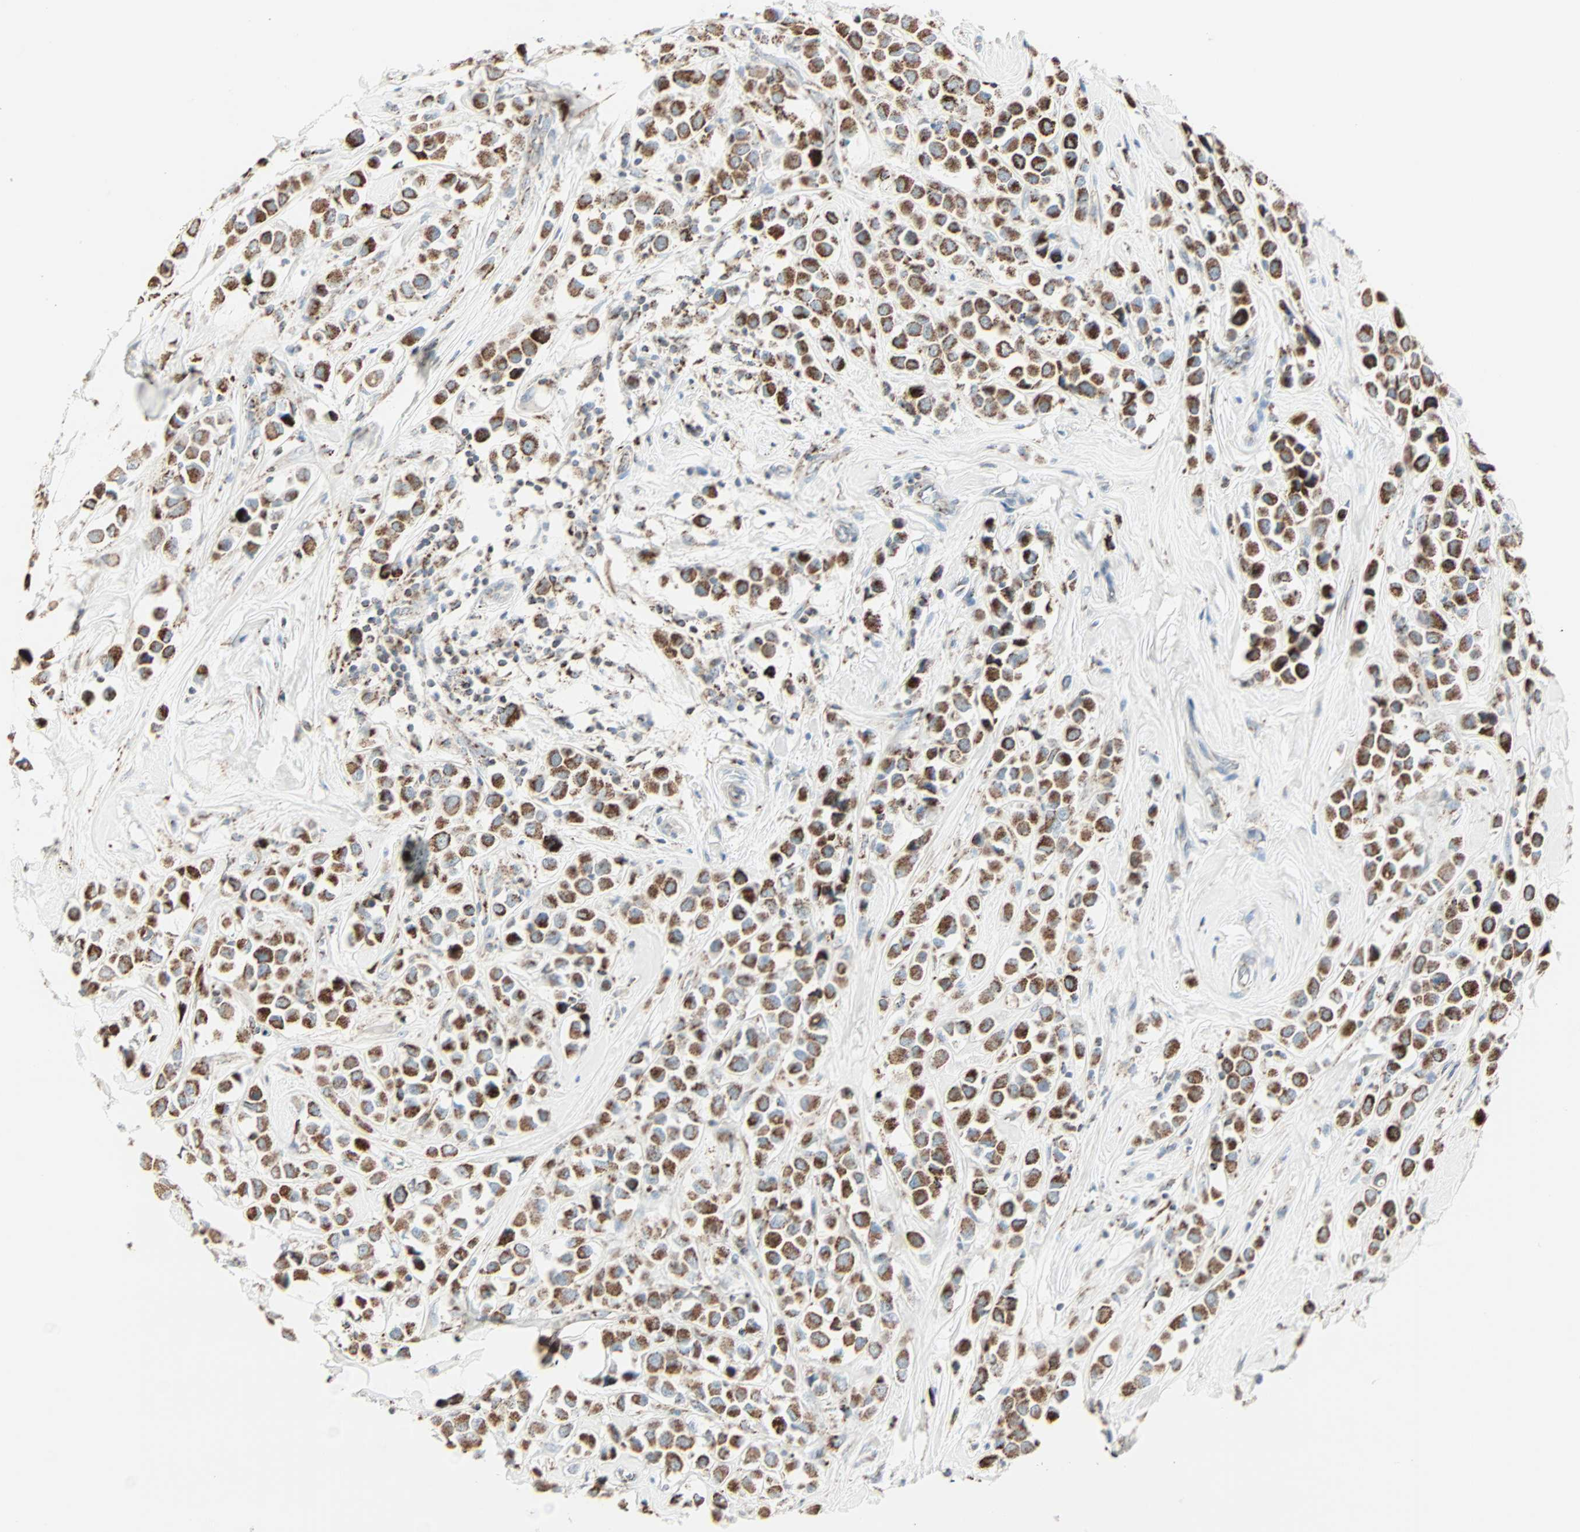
{"staining": {"intensity": "moderate", "quantity": ">75%", "location": "cytoplasmic/membranous"}, "tissue": "breast cancer", "cell_type": "Tumor cells", "image_type": "cancer", "snomed": [{"axis": "morphology", "description": "Duct carcinoma"}, {"axis": "topography", "description": "Breast"}], "caption": "Immunohistochemistry (IHC) photomicrograph of neoplastic tissue: human invasive ductal carcinoma (breast) stained using IHC shows medium levels of moderate protein expression localized specifically in the cytoplasmic/membranous of tumor cells, appearing as a cytoplasmic/membranous brown color.", "gene": "IDH2", "patient": {"sex": "female", "age": 61}}